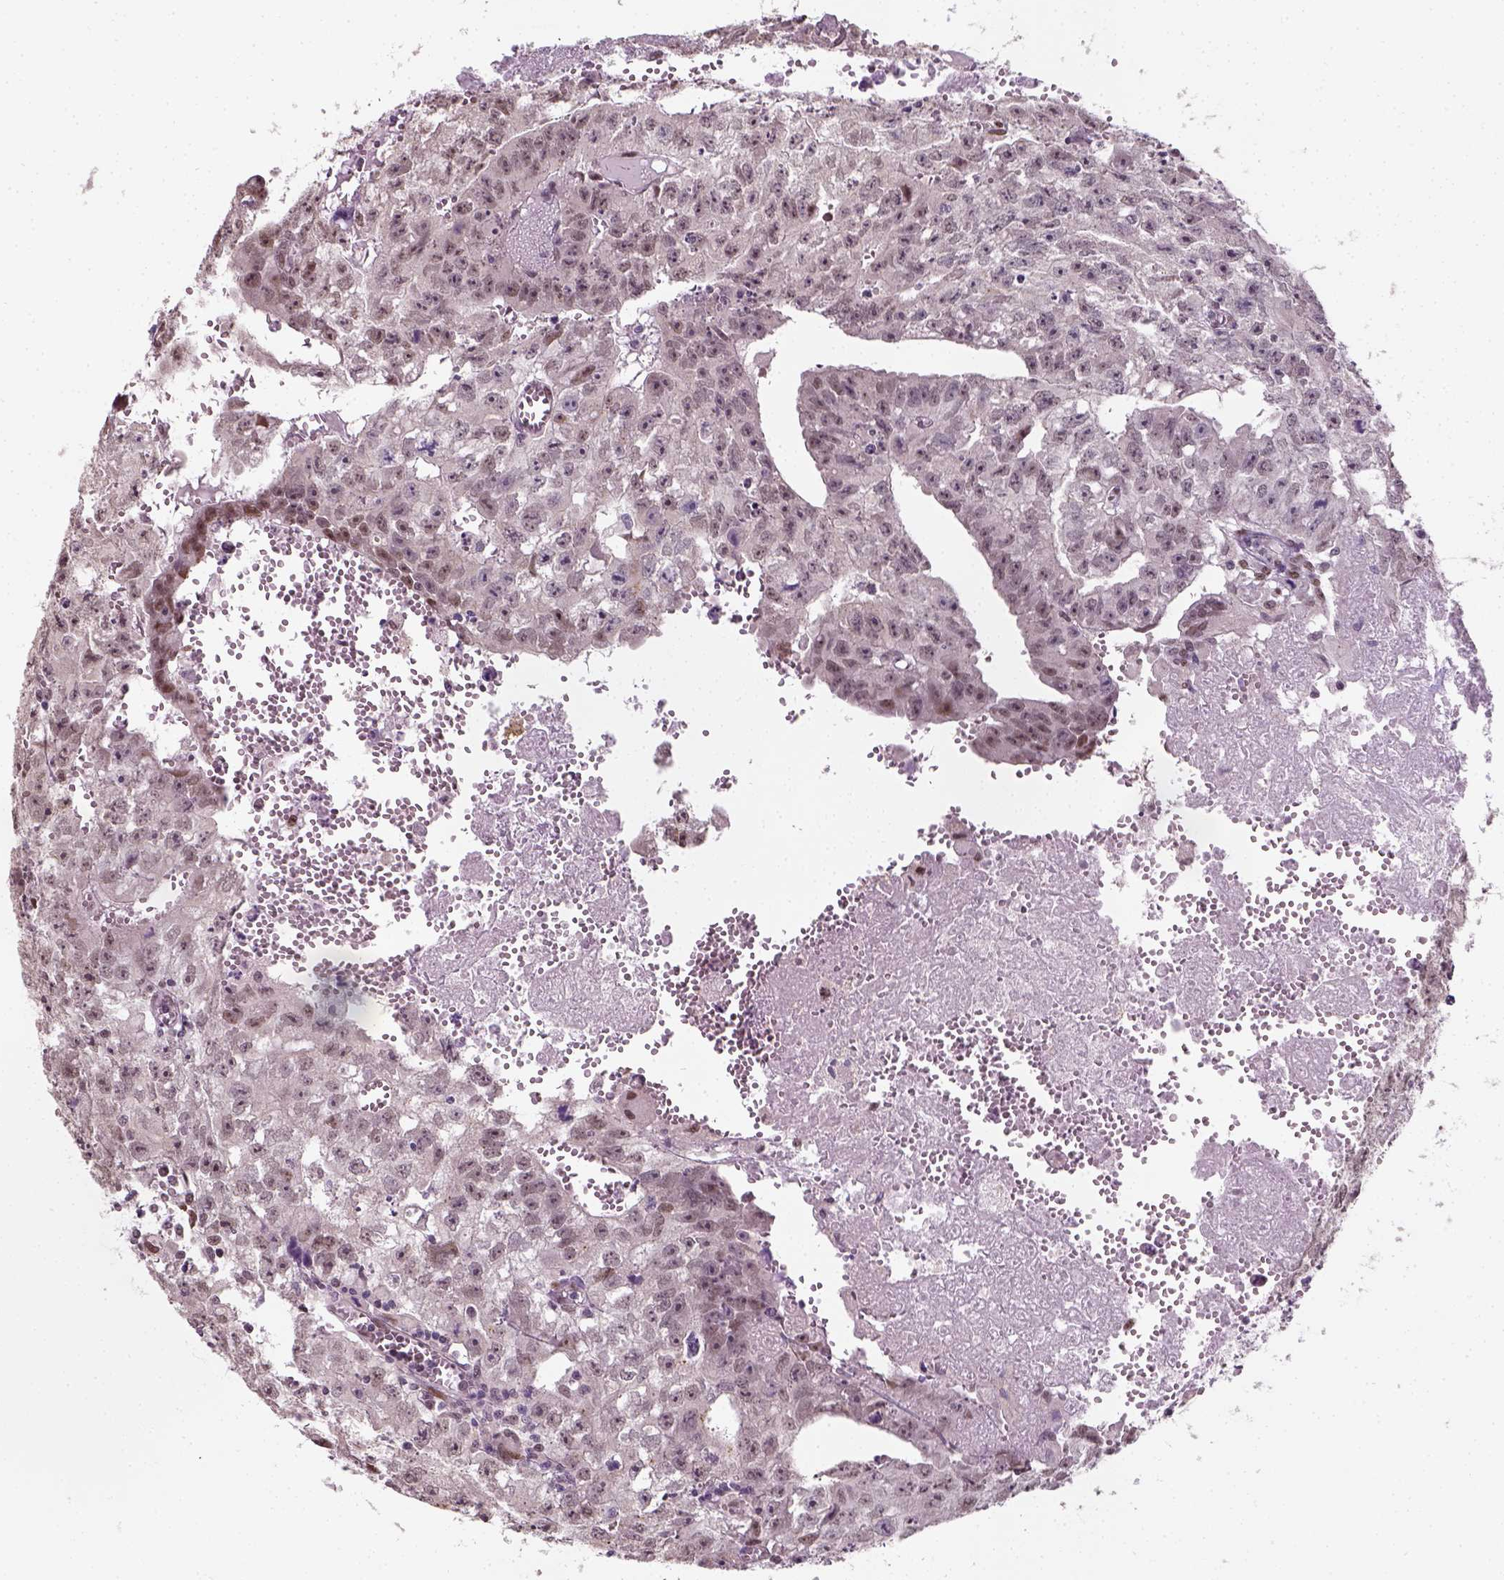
{"staining": {"intensity": "moderate", "quantity": "<25%", "location": "nuclear"}, "tissue": "testis cancer", "cell_type": "Tumor cells", "image_type": "cancer", "snomed": [{"axis": "morphology", "description": "Carcinoma, Embryonal, NOS"}, {"axis": "morphology", "description": "Teratoma, malignant, NOS"}, {"axis": "topography", "description": "Testis"}], "caption": "Immunohistochemistry image of neoplastic tissue: human testis embryonal carcinoma stained using IHC demonstrates low levels of moderate protein expression localized specifically in the nuclear of tumor cells, appearing as a nuclear brown color.", "gene": "C1orf112", "patient": {"sex": "male", "age": 24}}